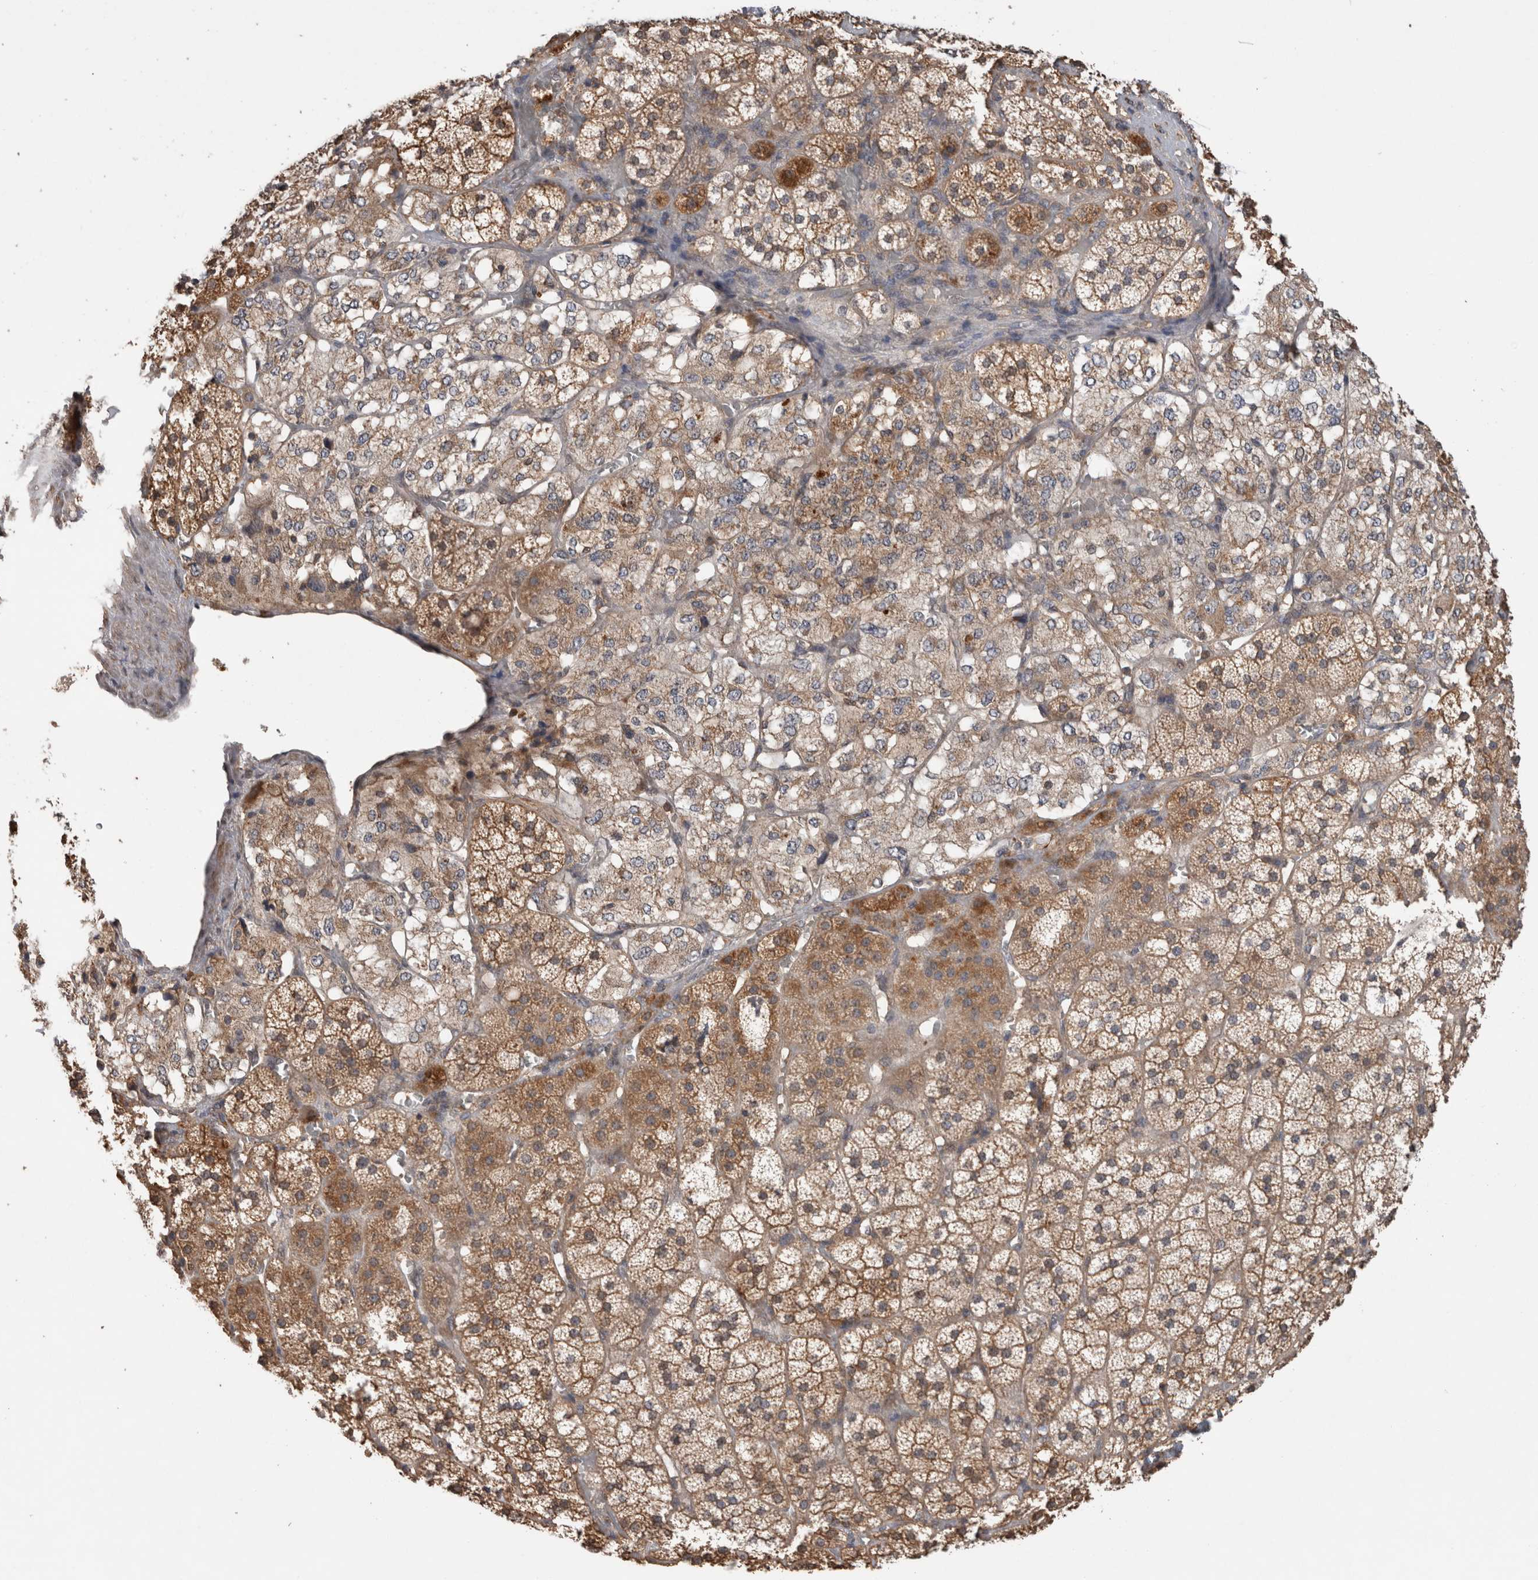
{"staining": {"intensity": "moderate", "quantity": ">75%", "location": "cytoplasmic/membranous"}, "tissue": "adrenal gland", "cell_type": "Glandular cells", "image_type": "normal", "snomed": [{"axis": "morphology", "description": "Normal tissue, NOS"}, {"axis": "topography", "description": "Adrenal gland"}], "caption": "Immunohistochemistry photomicrograph of normal adrenal gland stained for a protein (brown), which exhibits medium levels of moderate cytoplasmic/membranous expression in about >75% of glandular cells.", "gene": "TRIM5", "patient": {"sex": "female", "age": 44}}